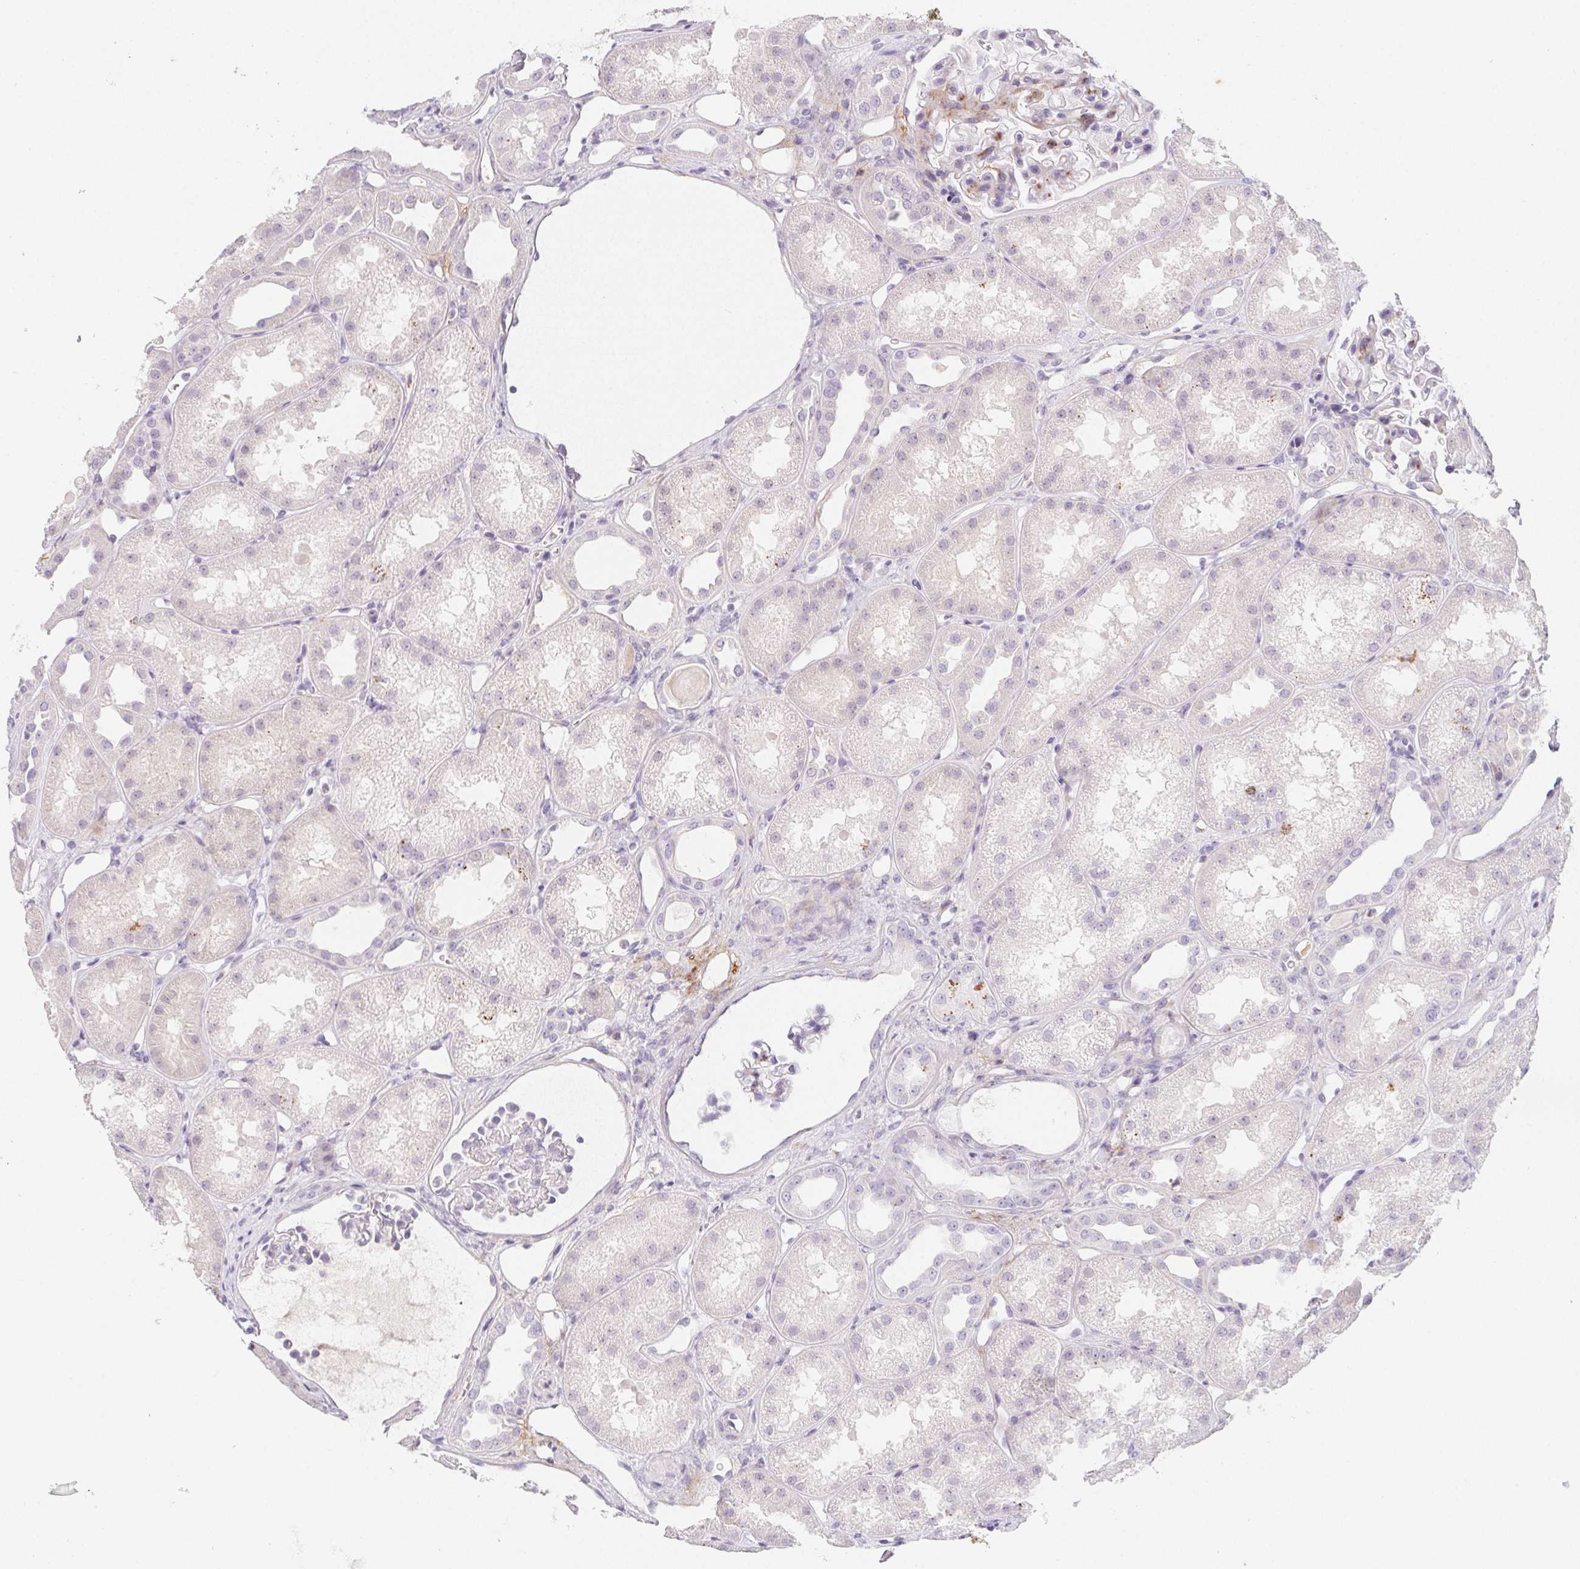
{"staining": {"intensity": "negative", "quantity": "none", "location": "none"}, "tissue": "kidney", "cell_type": "Cells in glomeruli", "image_type": "normal", "snomed": [{"axis": "morphology", "description": "Normal tissue, NOS"}, {"axis": "topography", "description": "Kidney"}], "caption": "High power microscopy histopathology image of an IHC micrograph of normal kidney, revealing no significant positivity in cells in glomeruli. (DAB immunohistochemistry (IHC), high magnification).", "gene": "ITIH2", "patient": {"sex": "male", "age": 61}}